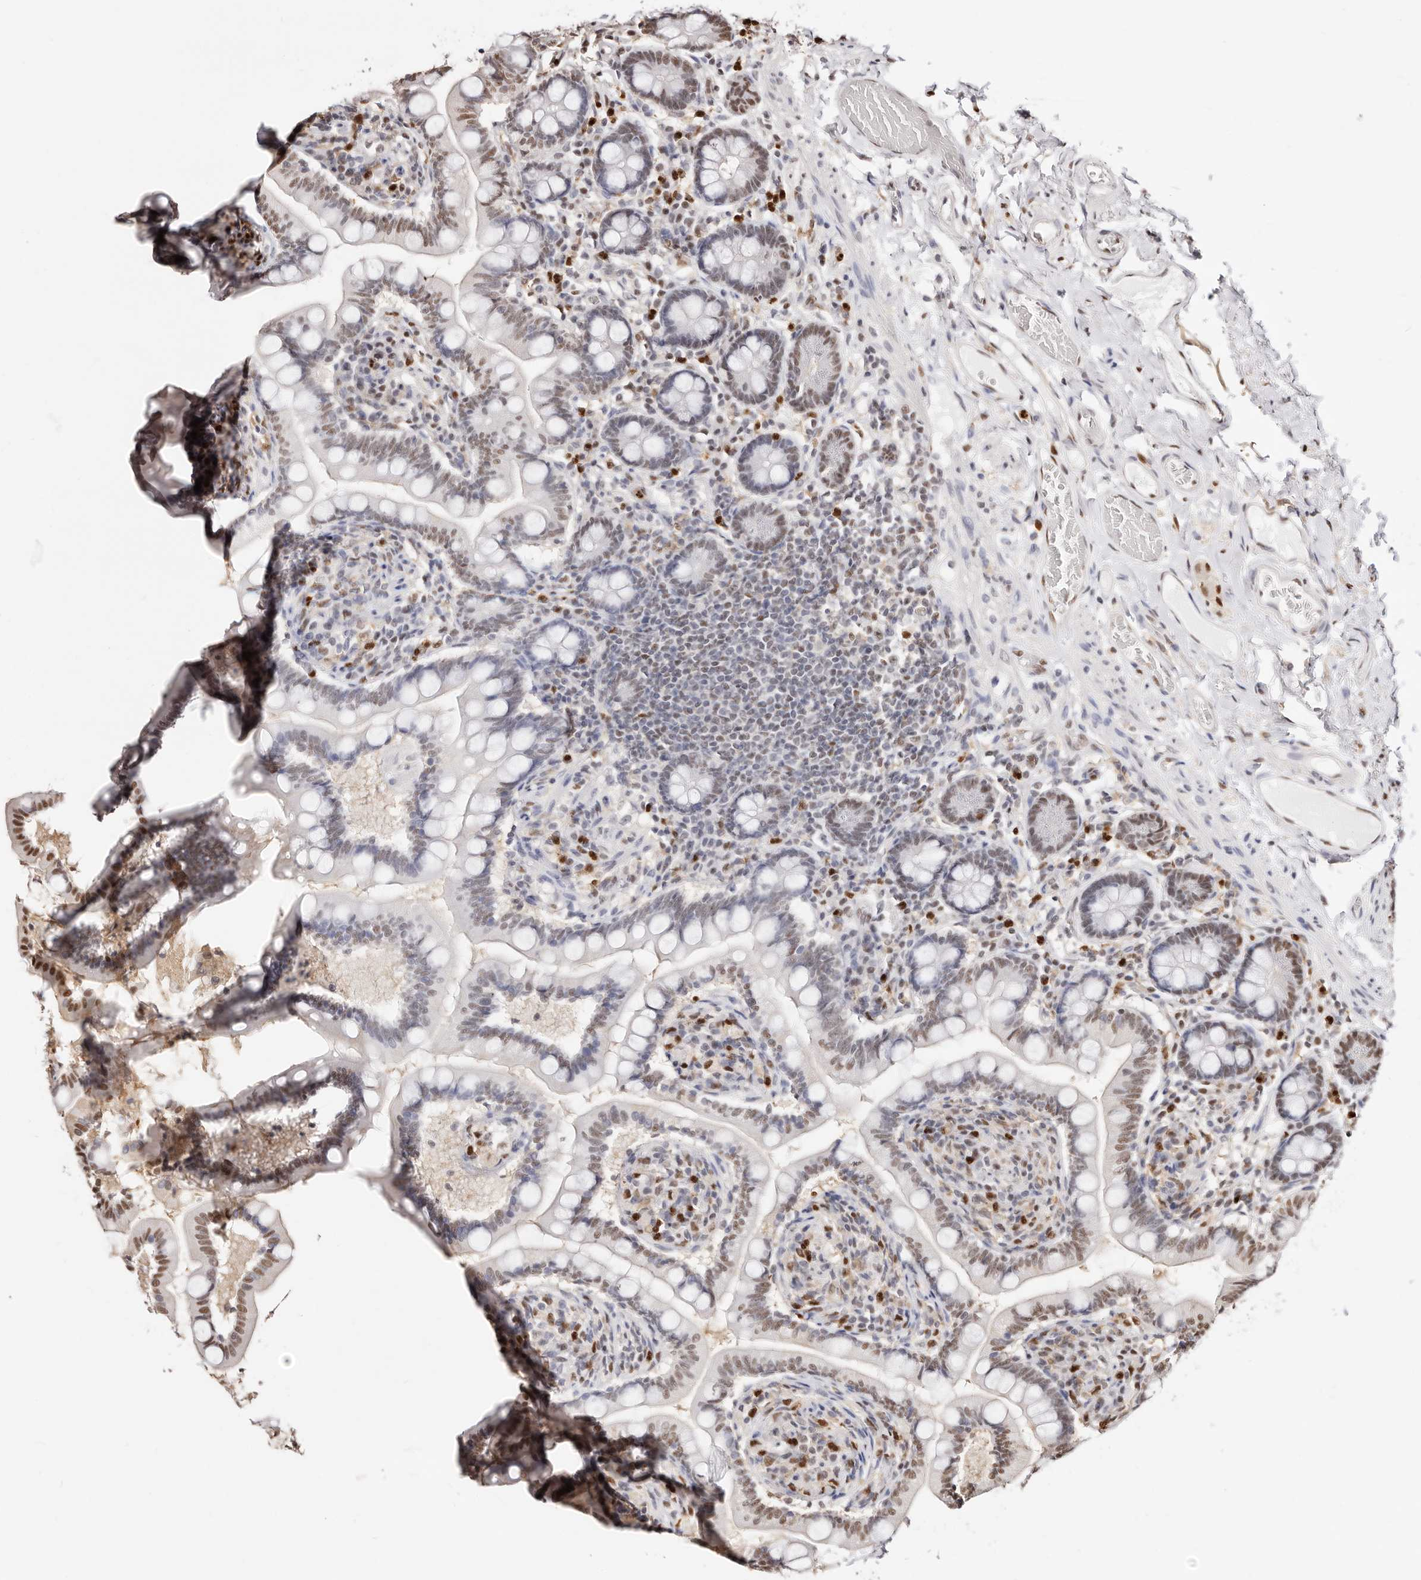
{"staining": {"intensity": "moderate", "quantity": "25%-75%", "location": "nuclear"}, "tissue": "small intestine", "cell_type": "Glandular cells", "image_type": "normal", "snomed": [{"axis": "morphology", "description": "Normal tissue, NOS"}, {"axis": "topography", "description": "Small intestine"}], "caption": "Immunohistochemical staining of benign small intestine exhibits 25%-75% levels of moderate nuclear protein positivity in approximately 25%-75% of glandular cells.", "gene": "TKT", "patient": {"sex": "female", "age": 64}}